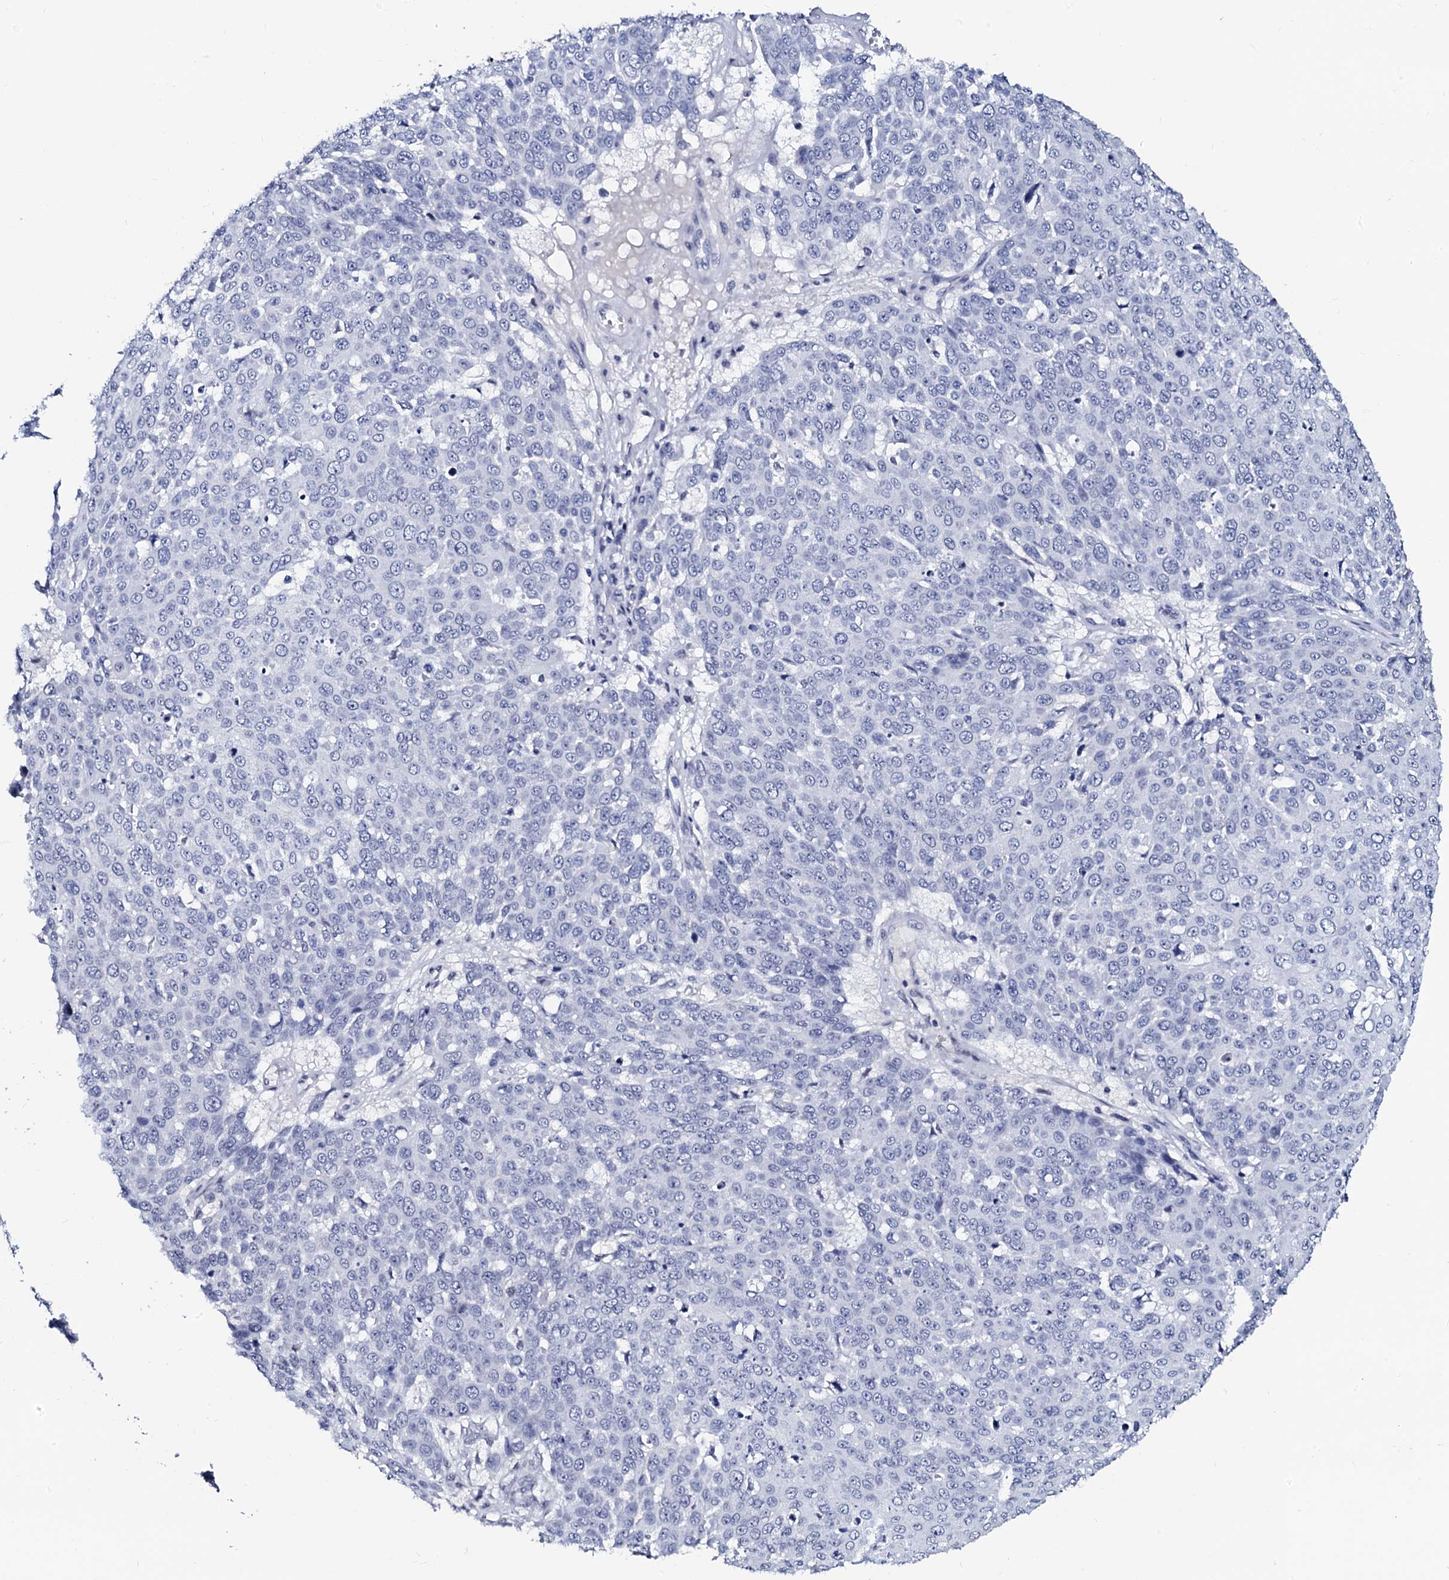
{"staining": {"intensity": "negative", "quantity": "none", "location": "none"}, "tissue": "skin cancer", "cell_type": "Tumor cells", "image_type": "cancer", "snomed": [{"axis": "morphology", "description": "Squamous cell carcinoma, NOS"}, {"axis": "topography", "description": "Skin"}], "caption": "Squamous cell carcinoma (skin) was stained to show a protein in brown. There is no significant staining in tumor cells.", "gene": "SPATA19", "patient": {"sex": "male", "age": 71}}